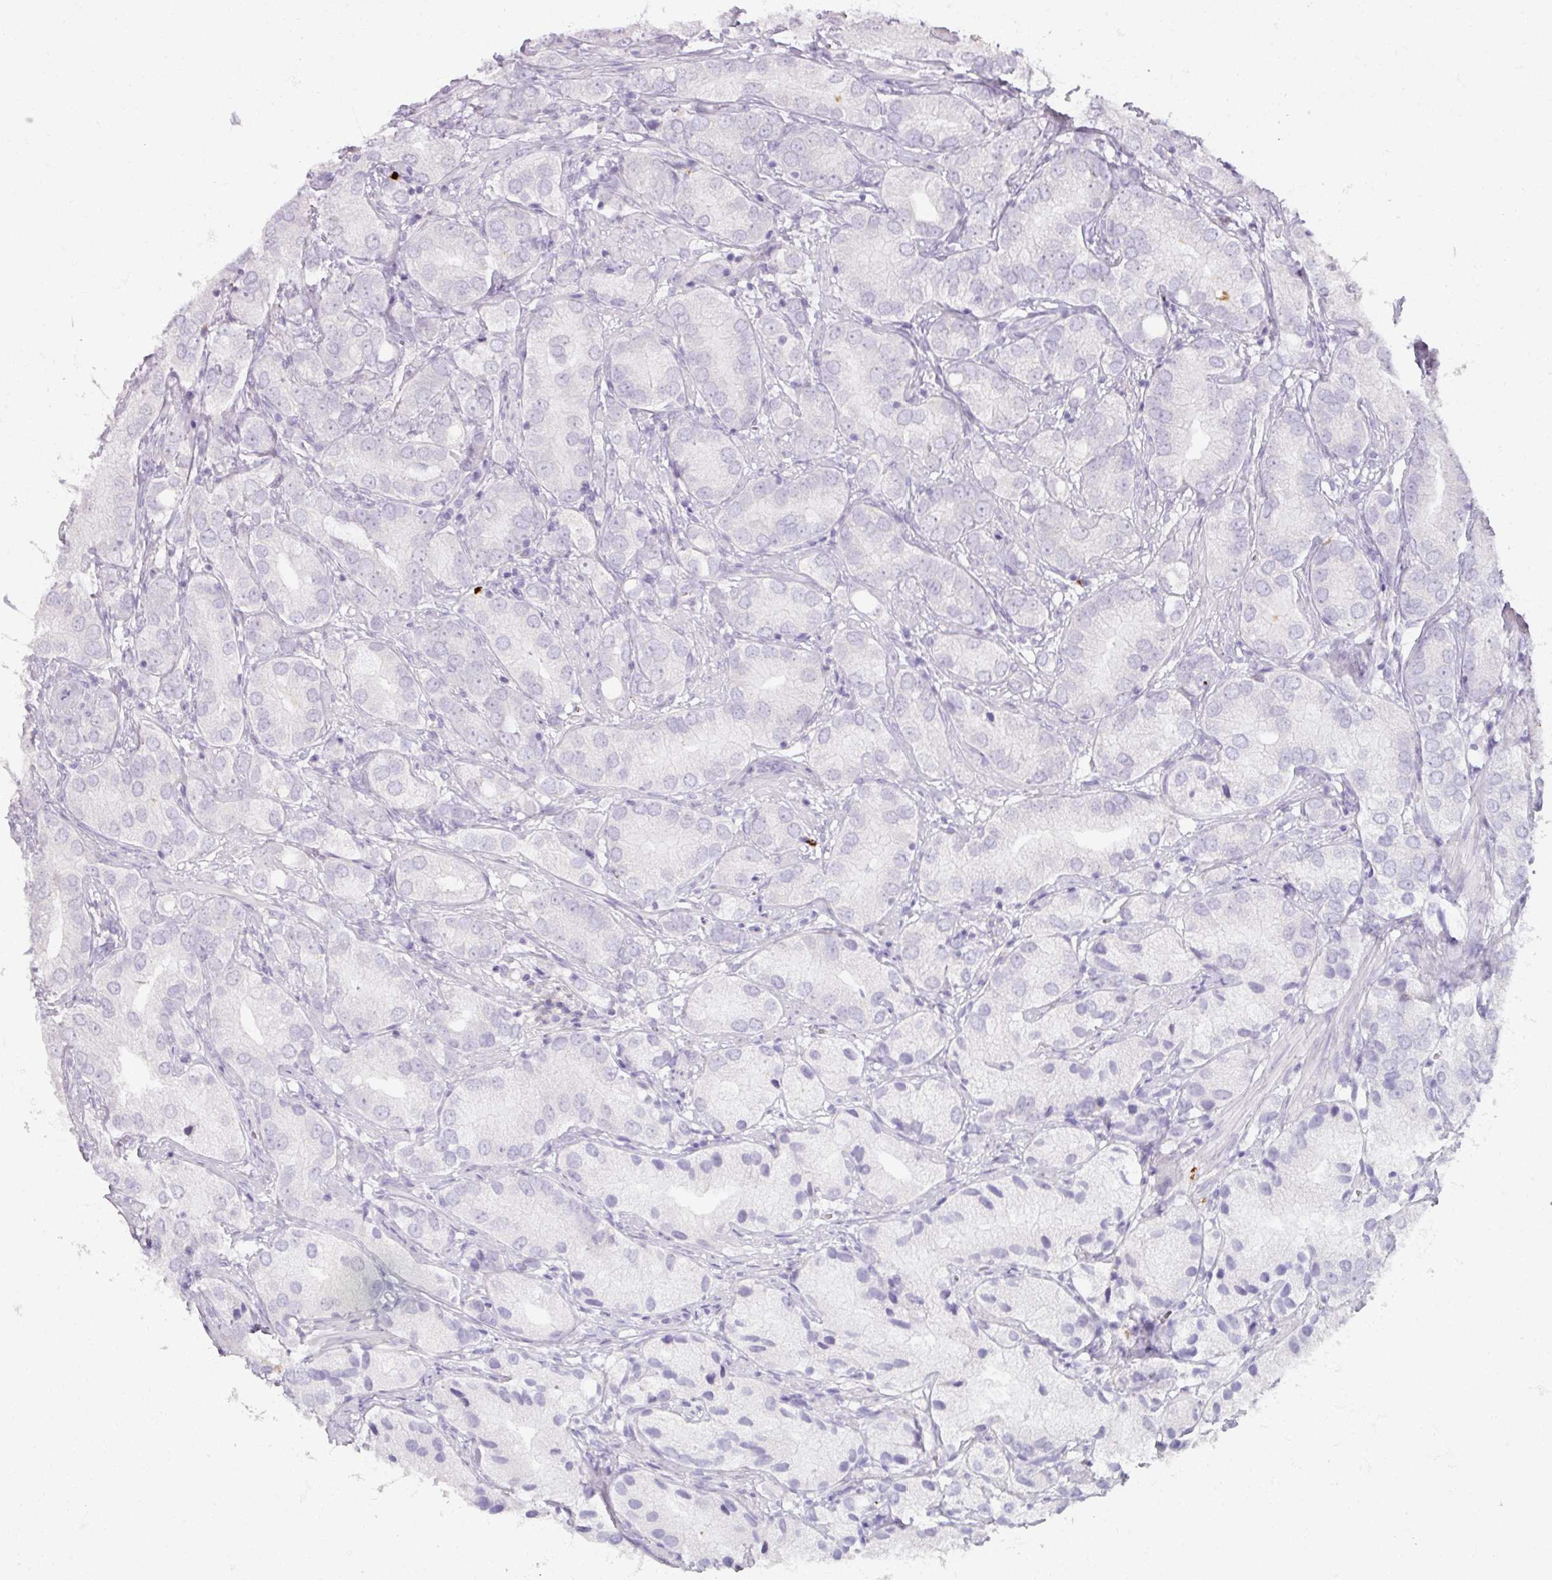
{"staining": {"intensity": "negative", "quantity": "none", "location": "none"}, "tissue": "prostate cancer", "cell_type": "Tumor cells", "image_type": "cancer", "snomed": [{"axis": "morphology", "description": "Adenocarcinoma, High grade"}, {"axis": "topography", "description": "Prostate"}], "caption": "Tumor cells are negative for brown protein staining in prostate cancer (adenocarcinoma (high-grade)).", "gene": "SLC27A5", "patient": {"sex": "male", "age": 82}}